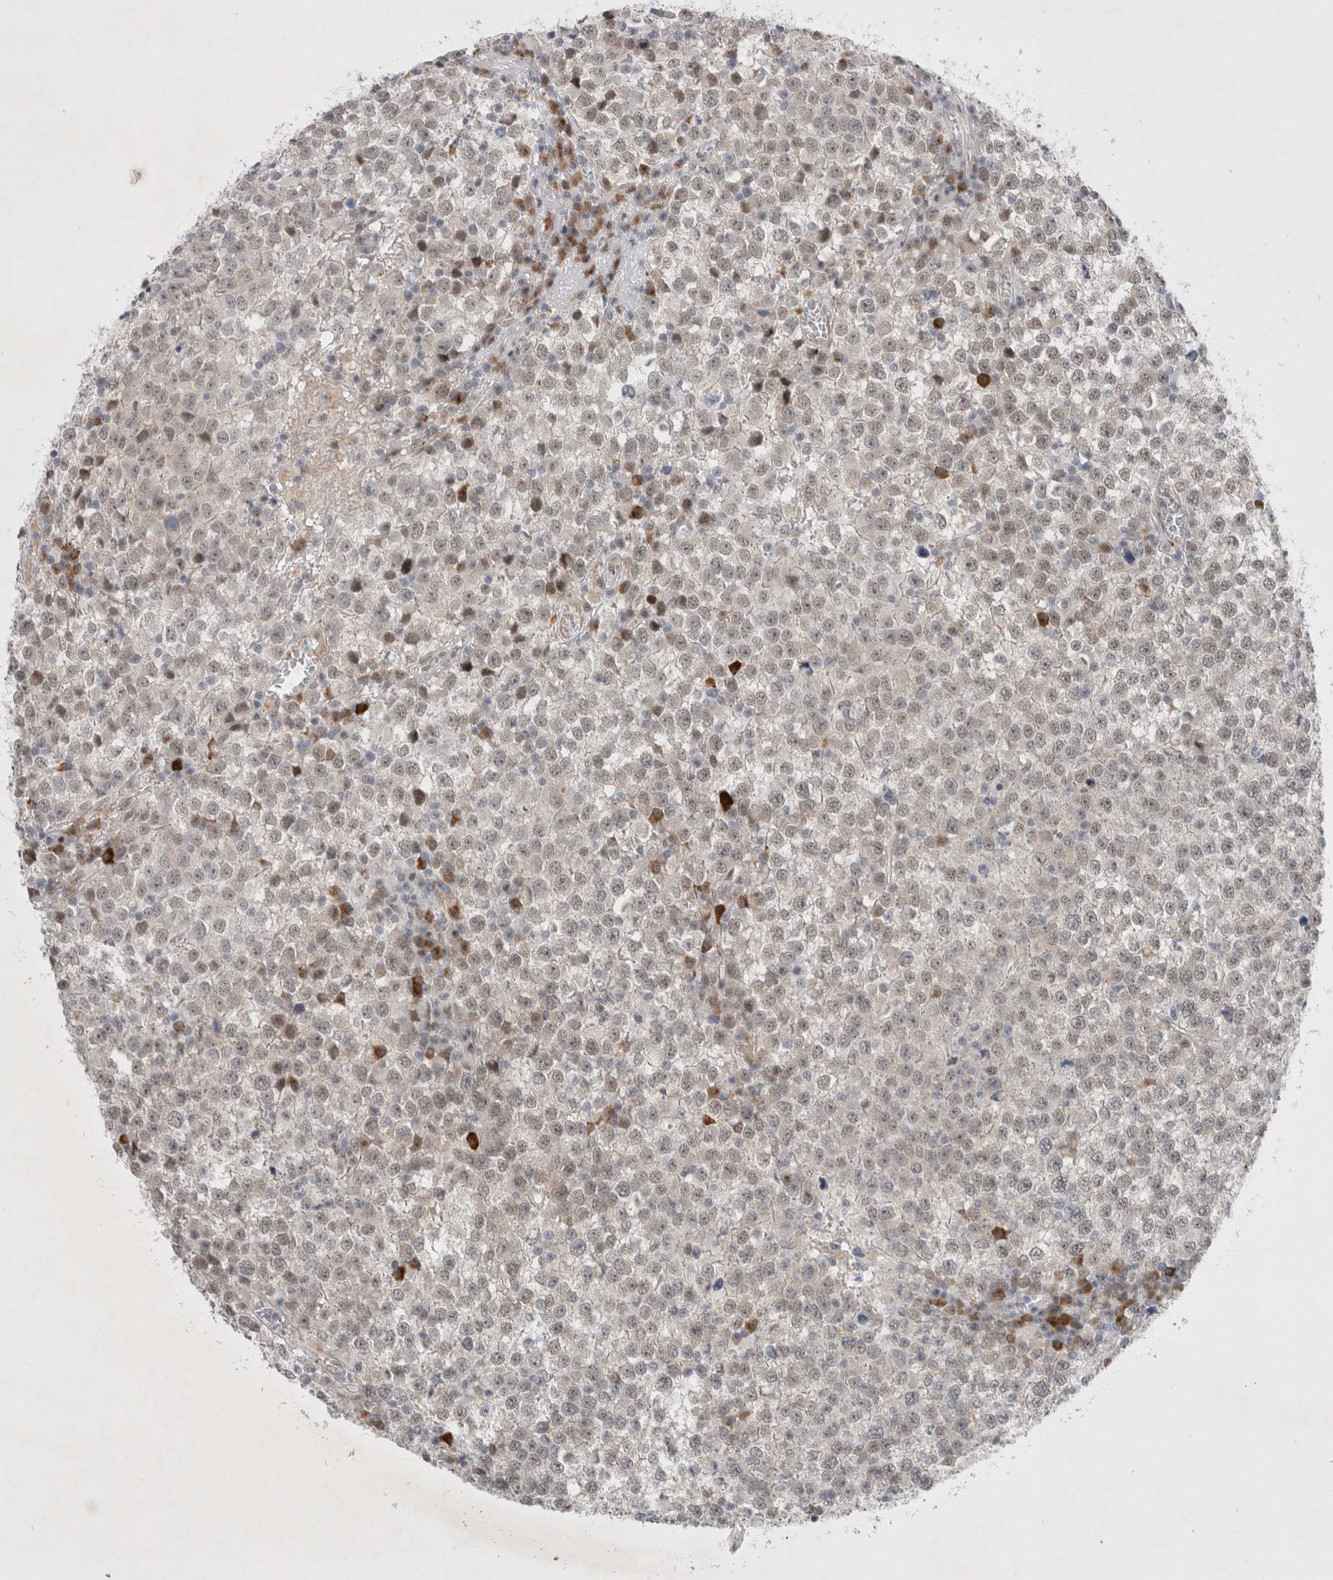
{"staining": {"intensity": "weak", "quantity": ">75%", "location": "nuclear"}, "tissue": "testis cancer", "cell_type": "Tumor cells", "image_type": "cancer", "snomed": [{"axis": "morphology", "description": "Seminoma, NOS"}, {"axis": "topography", "description": "Testis"}], "caption": "Immunohistochemistry of testis seminoma shows low levels of weak nuclear expression in approximately >75% of tumor cells. (brown staining indicates protein expression, while blue staining denotes nuclei).", "gene": "WIPF2", "patient": {"sex": "male", "age": 65}}